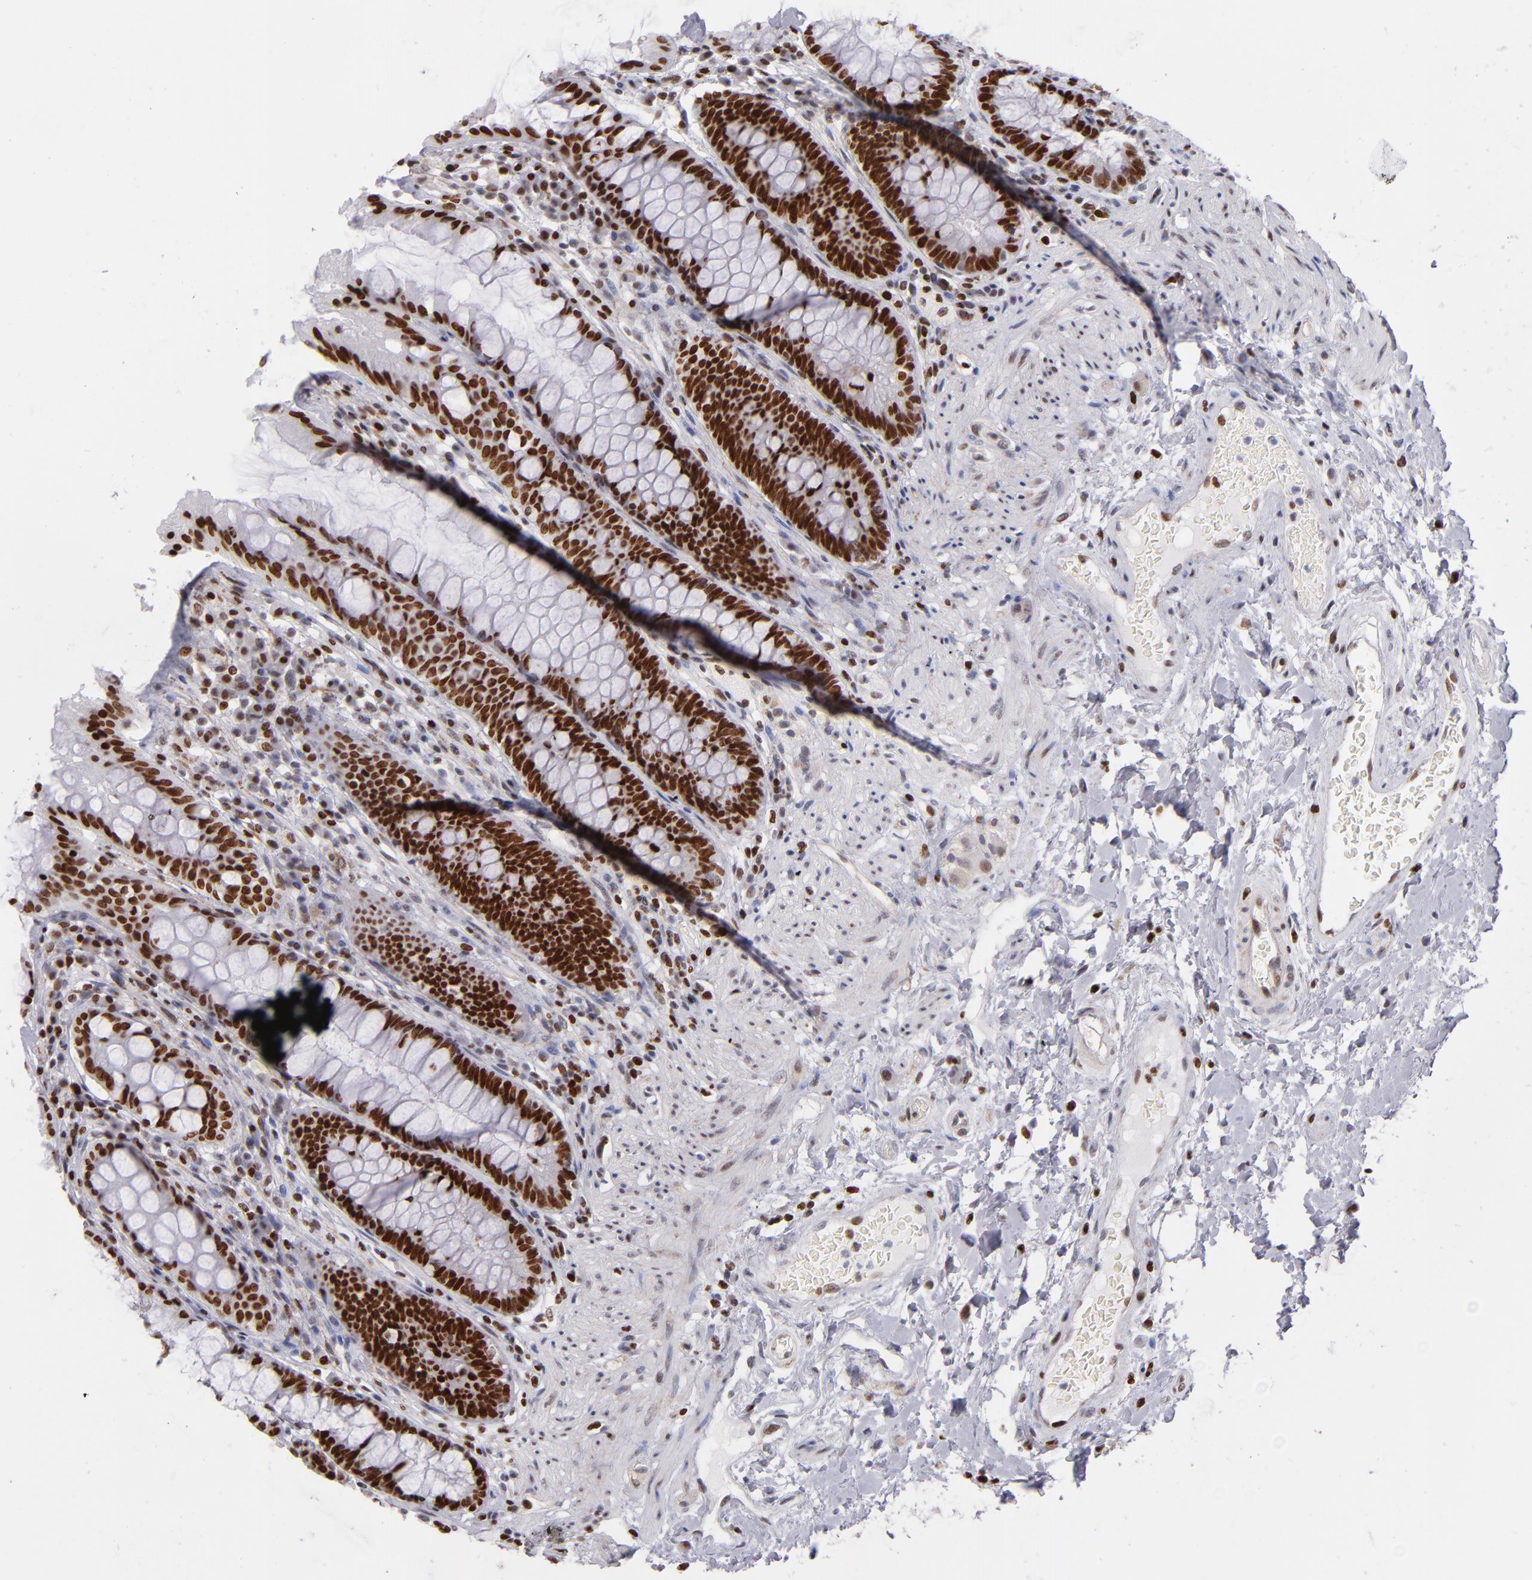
{"staining": {"intensity": "strong", "quantity": ">75%", "location": "nuclear"}, "tissue": "rectum", "cell_type": "Glandular cells", "image_type": "normal", "snomed": [{"axis": "morphology", "description": "Normal tissue, NOS"}, {"axis": "topography", "description": "Rectum"}], "caption": "A micrograph of rectum stained for a protein displays strong nuclear brown staining in glandular cells. The protein of interest is stained brown, and the nuclei are stained in blue (DAB IHC with brightfield microscopy, high magnification).", "gene": "POLA1", "patient": {"sex": "female", "age": 46}}